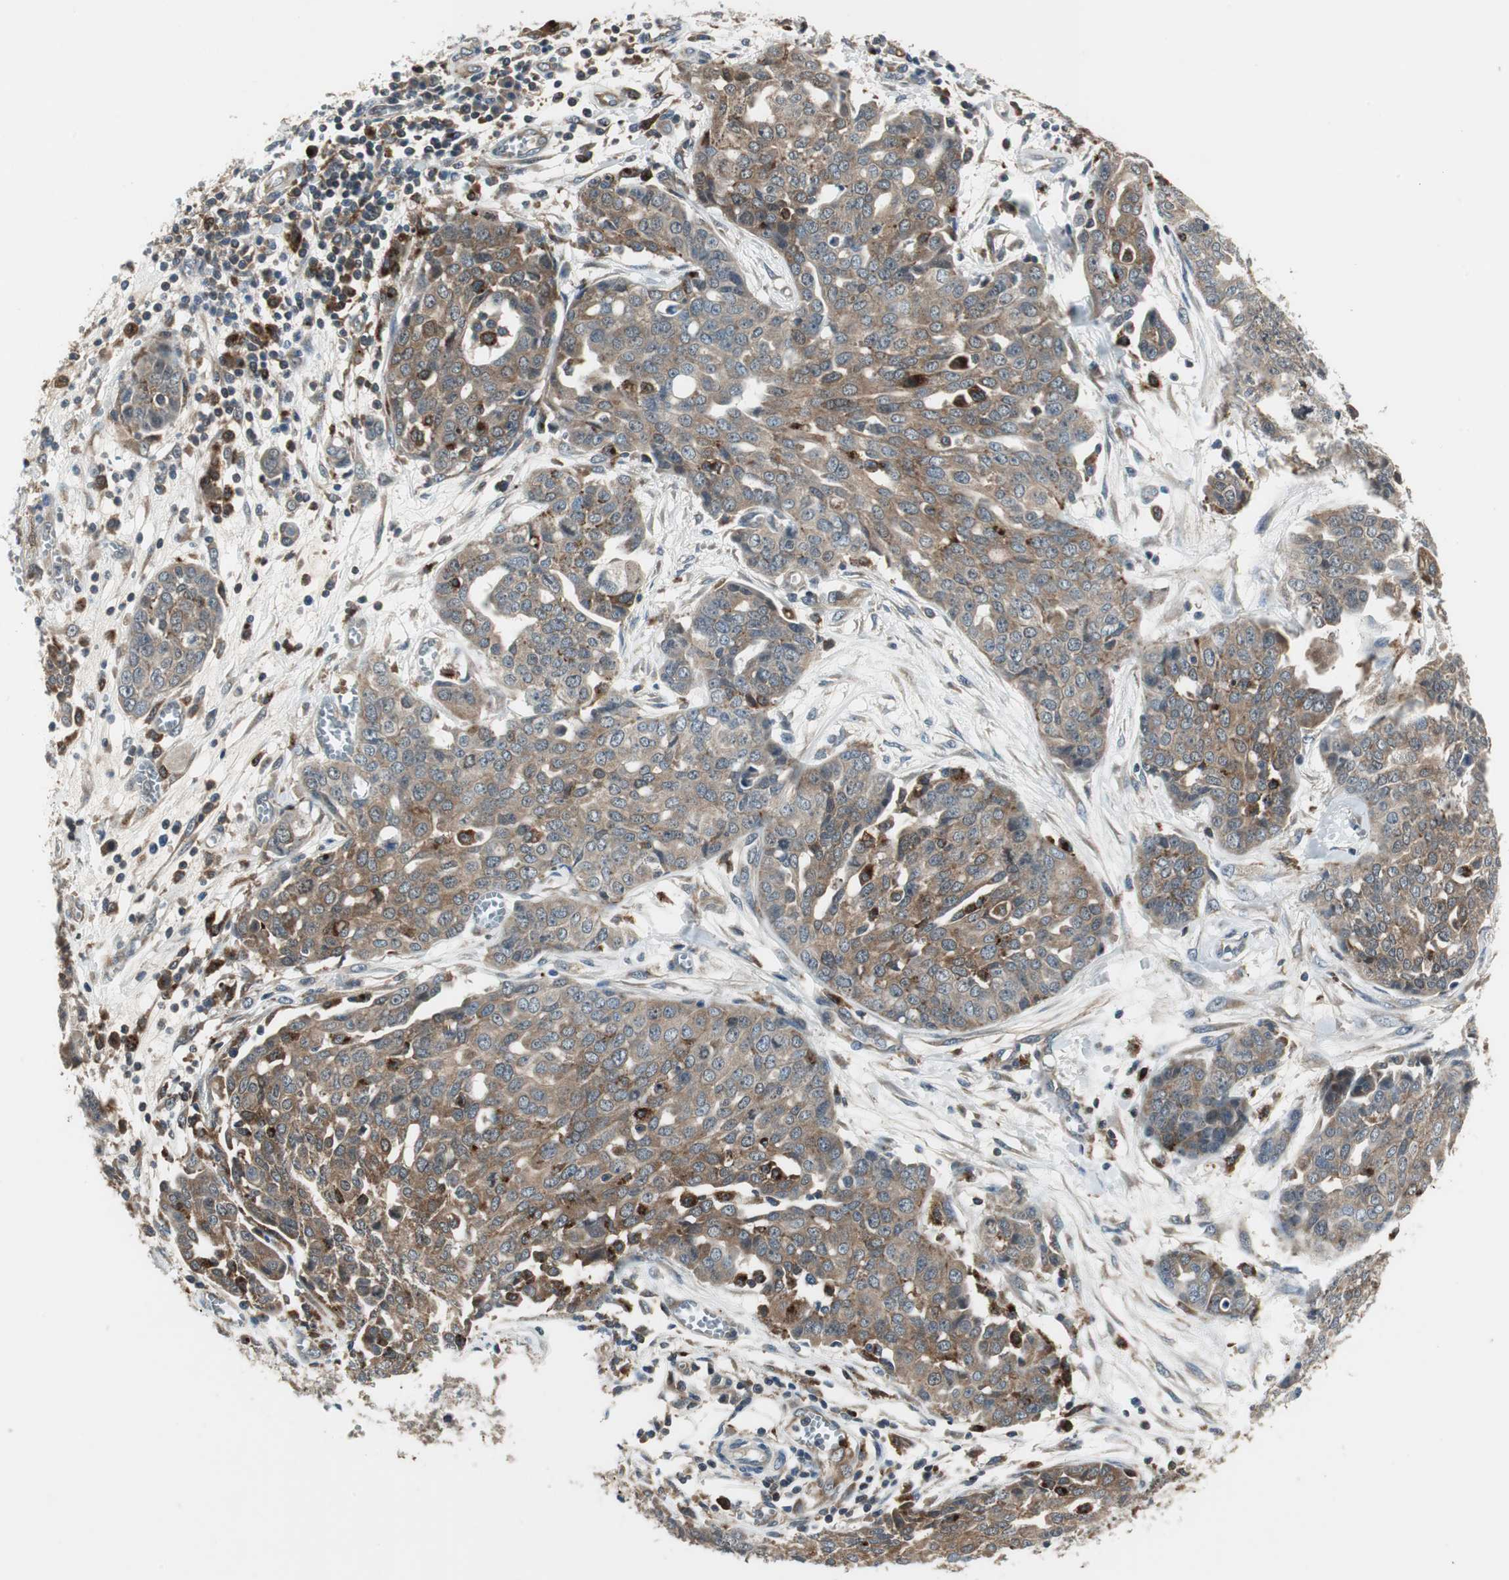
{"staining": {"intensity": "weak", "quantity": ">75%", "location": "cytoplasmic/membranous"}, "tissue": "ovarian cancer", "cell_type": "Tumor cells", "image_type": "cancer", "snomed": [{"axis": "morphology", "description": "Cystadenocarcinoma, serous, NOS"}, {"axis": "topography", "description": "Soft tissue"}, {"axis": "topography", "description": "Ovary"}], "caption": "Human ovarian cancer (serous cystadenocarcinoma) stained with a brown dye displays weak cytoplasmic/membranous positive positivity in approximately >75% of tumor cells.", "gene": "NCK1", "patient": {"sex": "female", "age": 57}}